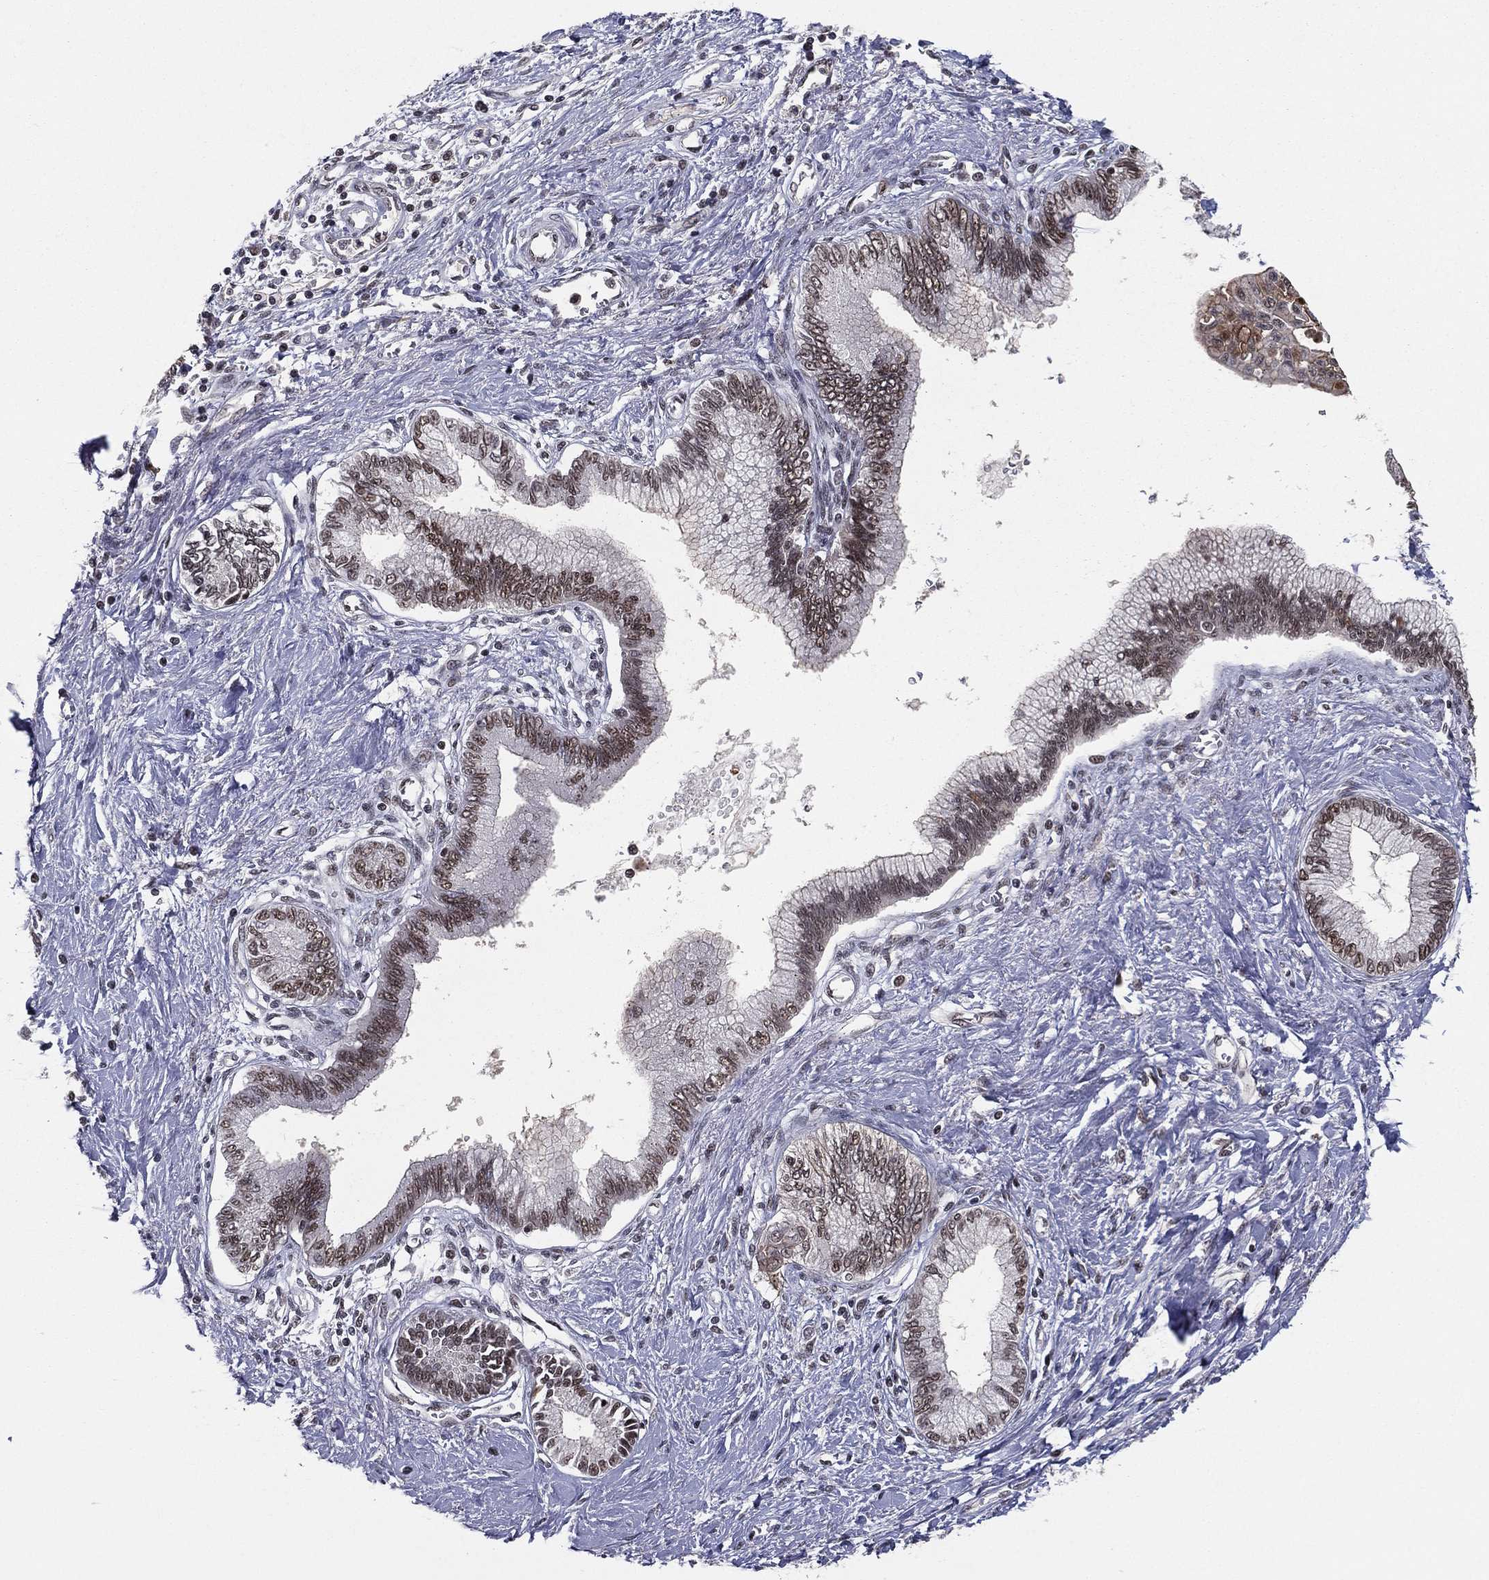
{"staining": {"intensity": "moderate", "quantity": "25%-75%", "location": "nuclear"}, "tissue": "pancreatic cancer", "cell_type": "Tumor cells", "image_type": "cancer", "snomed": [{"axis": "morphology", "description": "Adenocarcinoma, NOS"}, {"axis": "topography", "description": "Pancreas"}], "caption": "Immunohistochemistry (IHC) photomicrograph of neoplastic tissue: pancreatic cancer (adenocarcinoma) stained using immunohistochemistry exhibits medium levels of moderate protein expression localized specifically in the nuclear of tumor cells, appearing as a nuclear brown color.", "gene": "GPALPP1", "patient": {"sex": "female", "age": 77}}